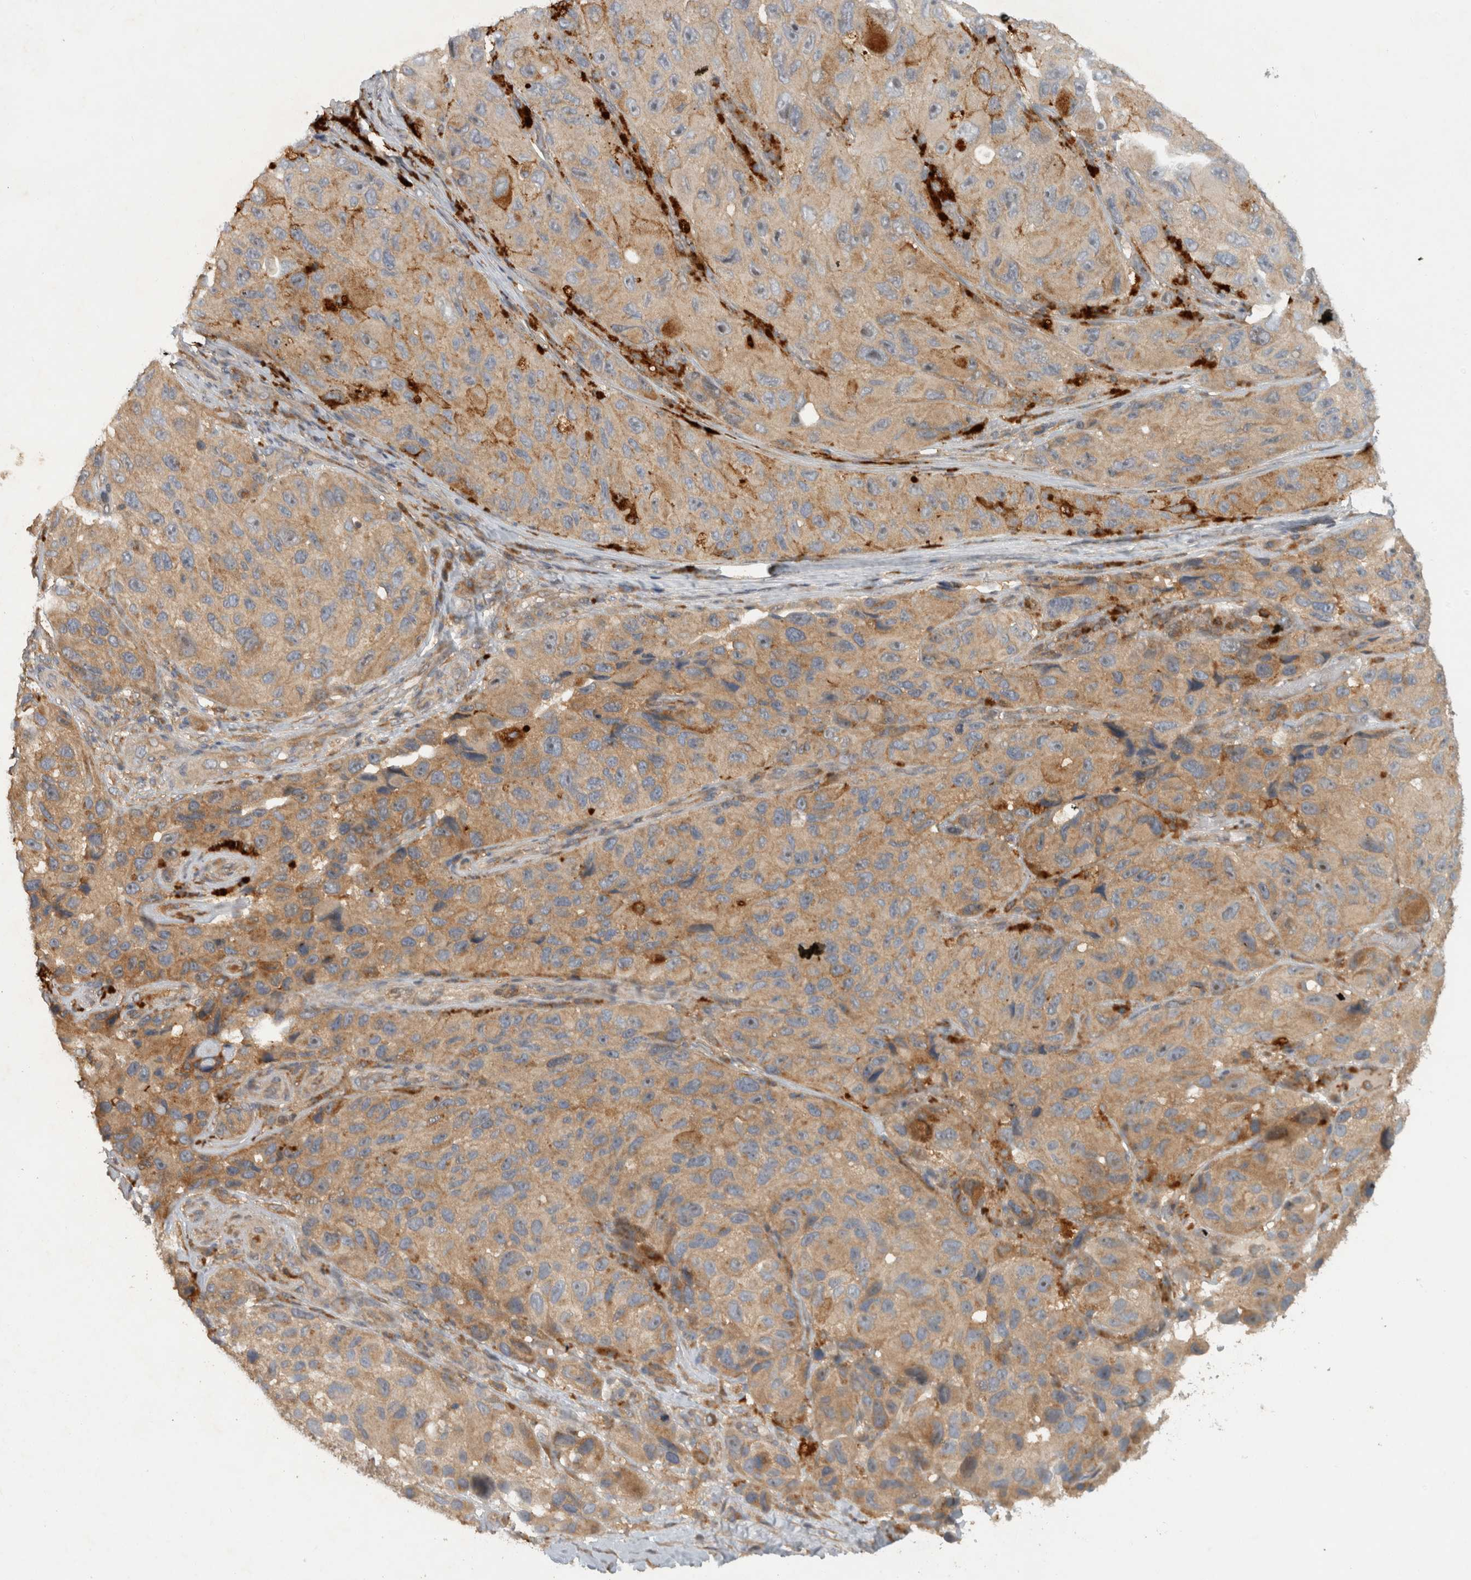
{"staining": {"intensity": "weak", "quantity": ">75%", "location": "cytoplasmic/membranous"}, "tissue": "melanoma", "cell_type": "Tumor cells", "image_type": "cancer", "snomed": [{"axis": "morphology", "description": "Malignant melanoma, NOS"}, {"axis": "topography", "description": "Skin"}], "caption": "This photomicrograph displays immunohistochemistry staining of human melanoma, with low weak cytoplasmic/membranous expression in about >75% of tumor cells.", "gene": "VEPH1", "patient": {"sex": "female", "age": 73}}